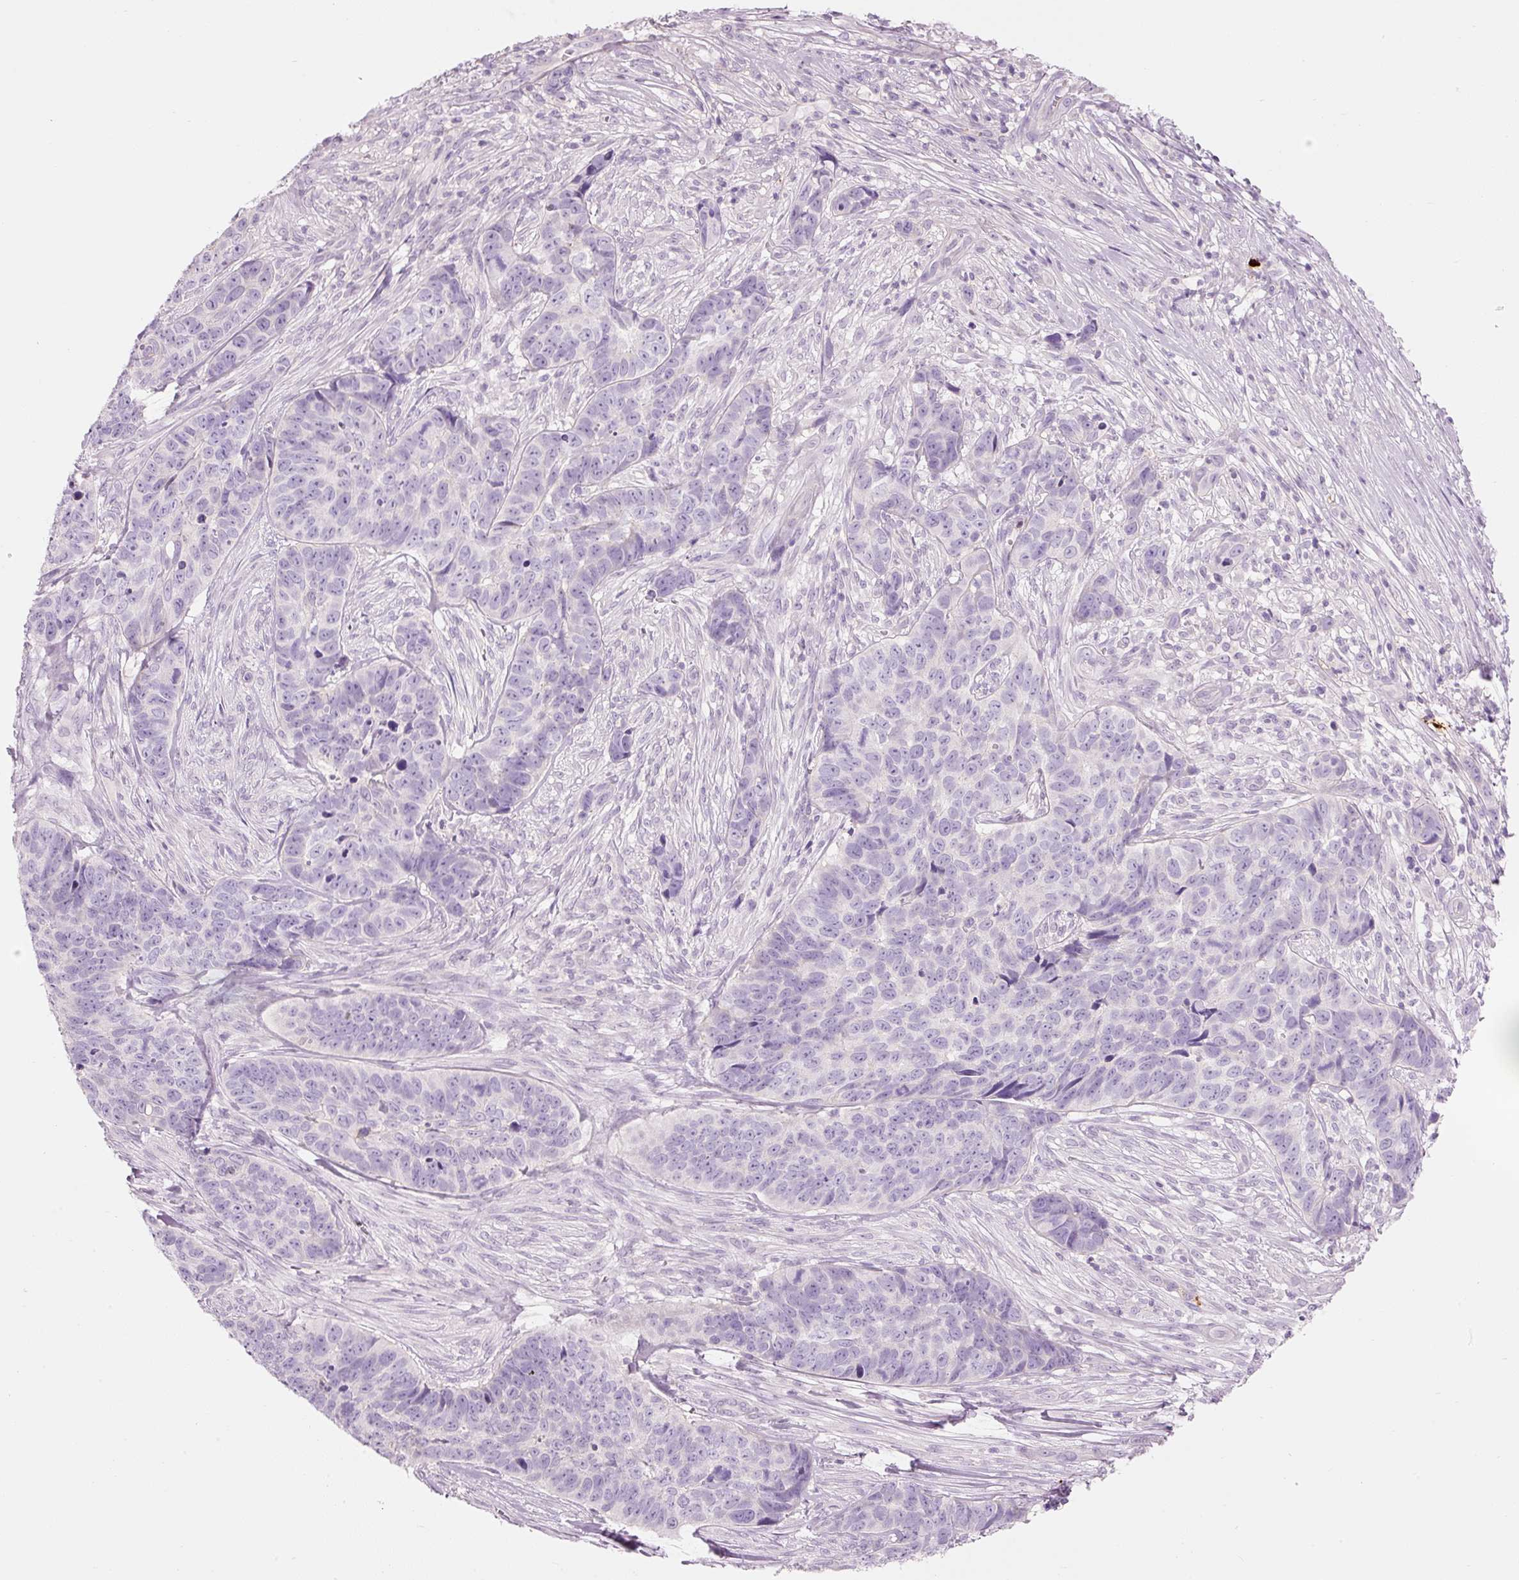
{"staining": {"intensity": "negative", "quantity": "none", "location": "none"}, "tissue": "skin cancer", "cell_type": "Tumor cells", "image_type": "cancer", "snomed": [{"axis": "morphology", "description": "Basal cell carcinoma"}, {"axis": "topography", "description": "Skin"}], "caption": "This is a image of IHC staining of basal cell carcinoma (skin), which shows no staining in tumor cells.", "gene": "CMA1", "patient": {"sex": "female", "age": 82}}